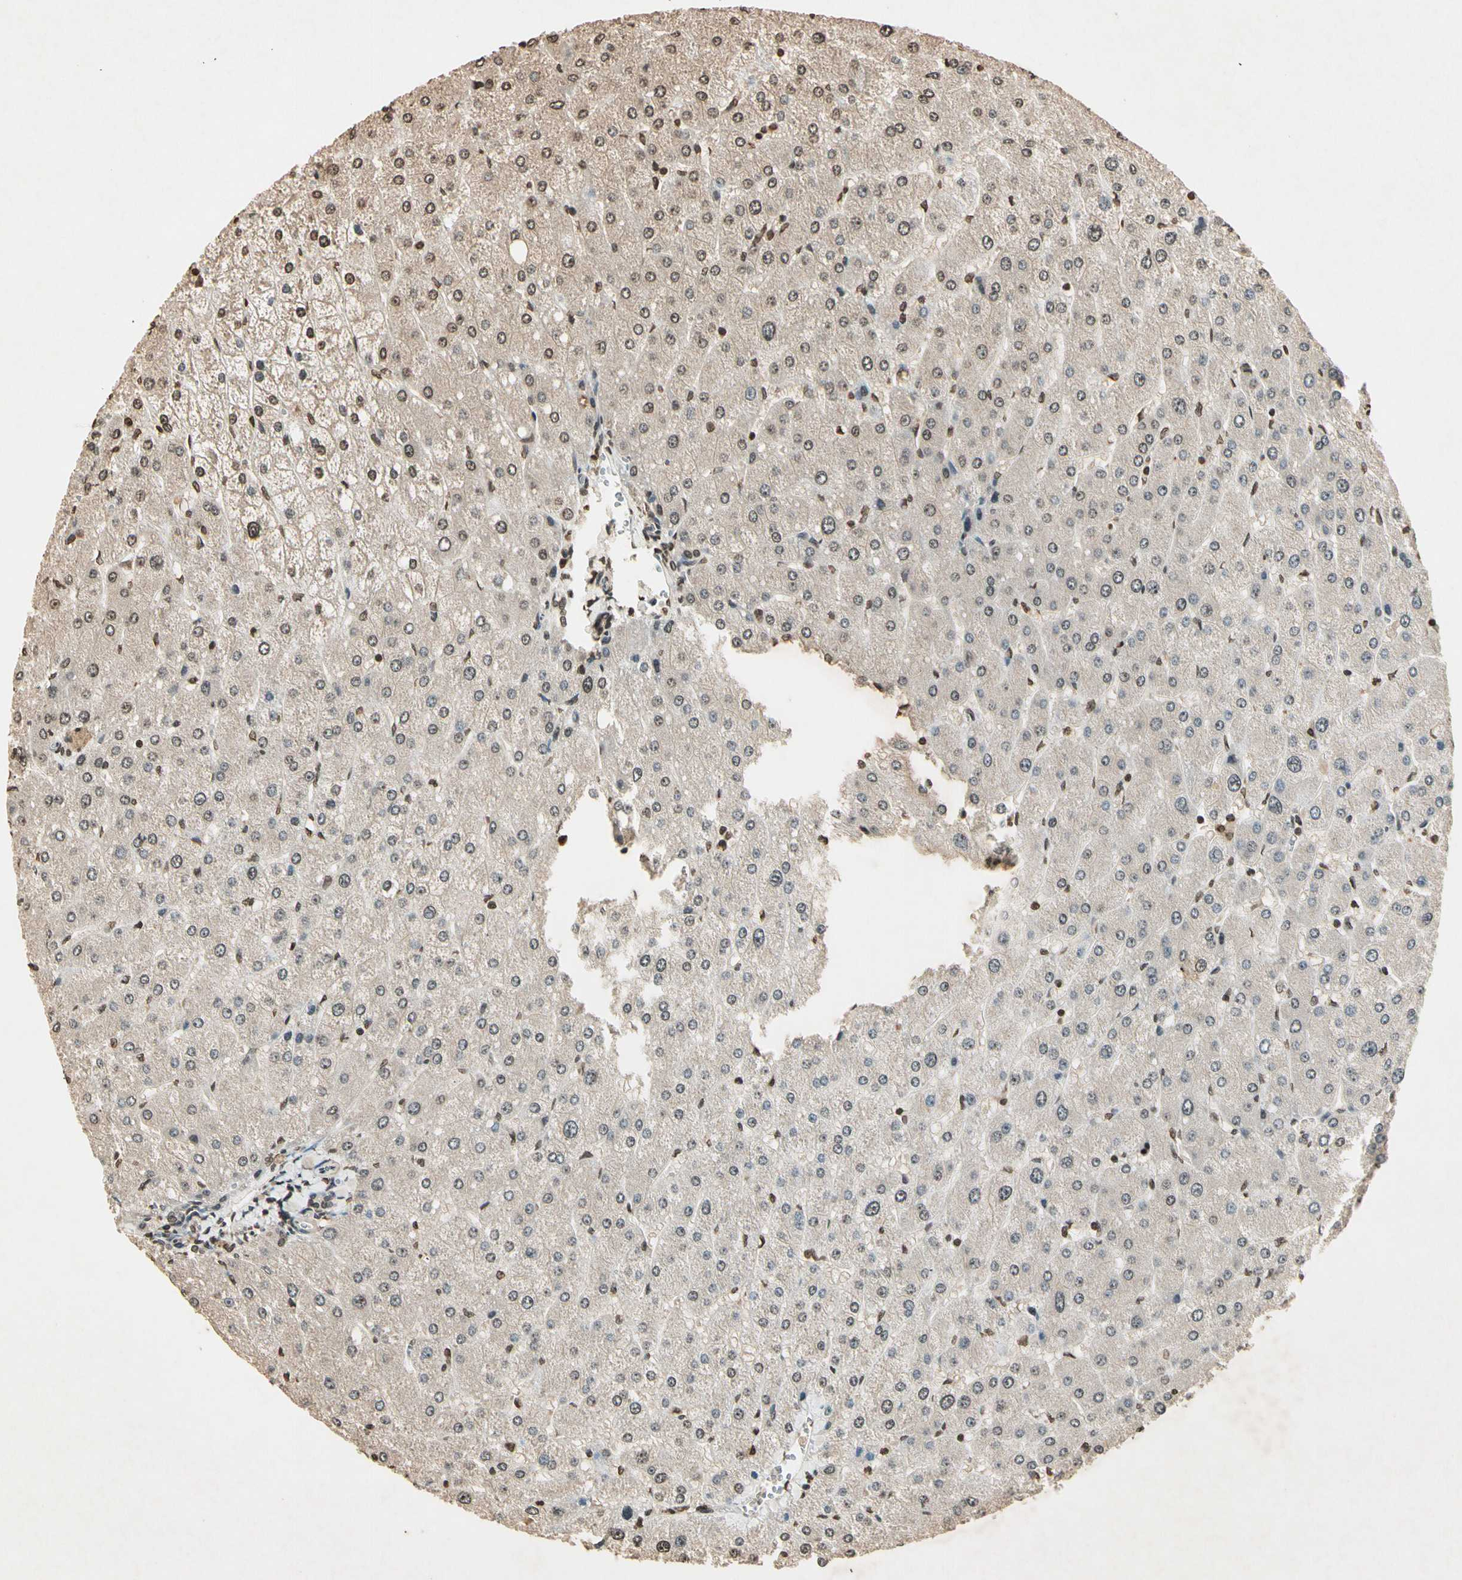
{"staining": {"intensity": "negative", "quantity": "none", "location": "none"}, "tissue": "liver", "cell_type": "Cholangiocytes", "image_type": "normal", "snomed": [{"axis": "morphology", "description": "Normal tissue, NOS"}, {"axis": "topography", "description": "Liver"}], "caption": "IHC photomicrograph of normal liver: human liver stained with DAB reveals no significant protein positivity in cholangiocytes. (IHC, brightfield microscopy, high magnification).", "gene": "TOP1", "patient": {"sex": "male", "age": 55}}